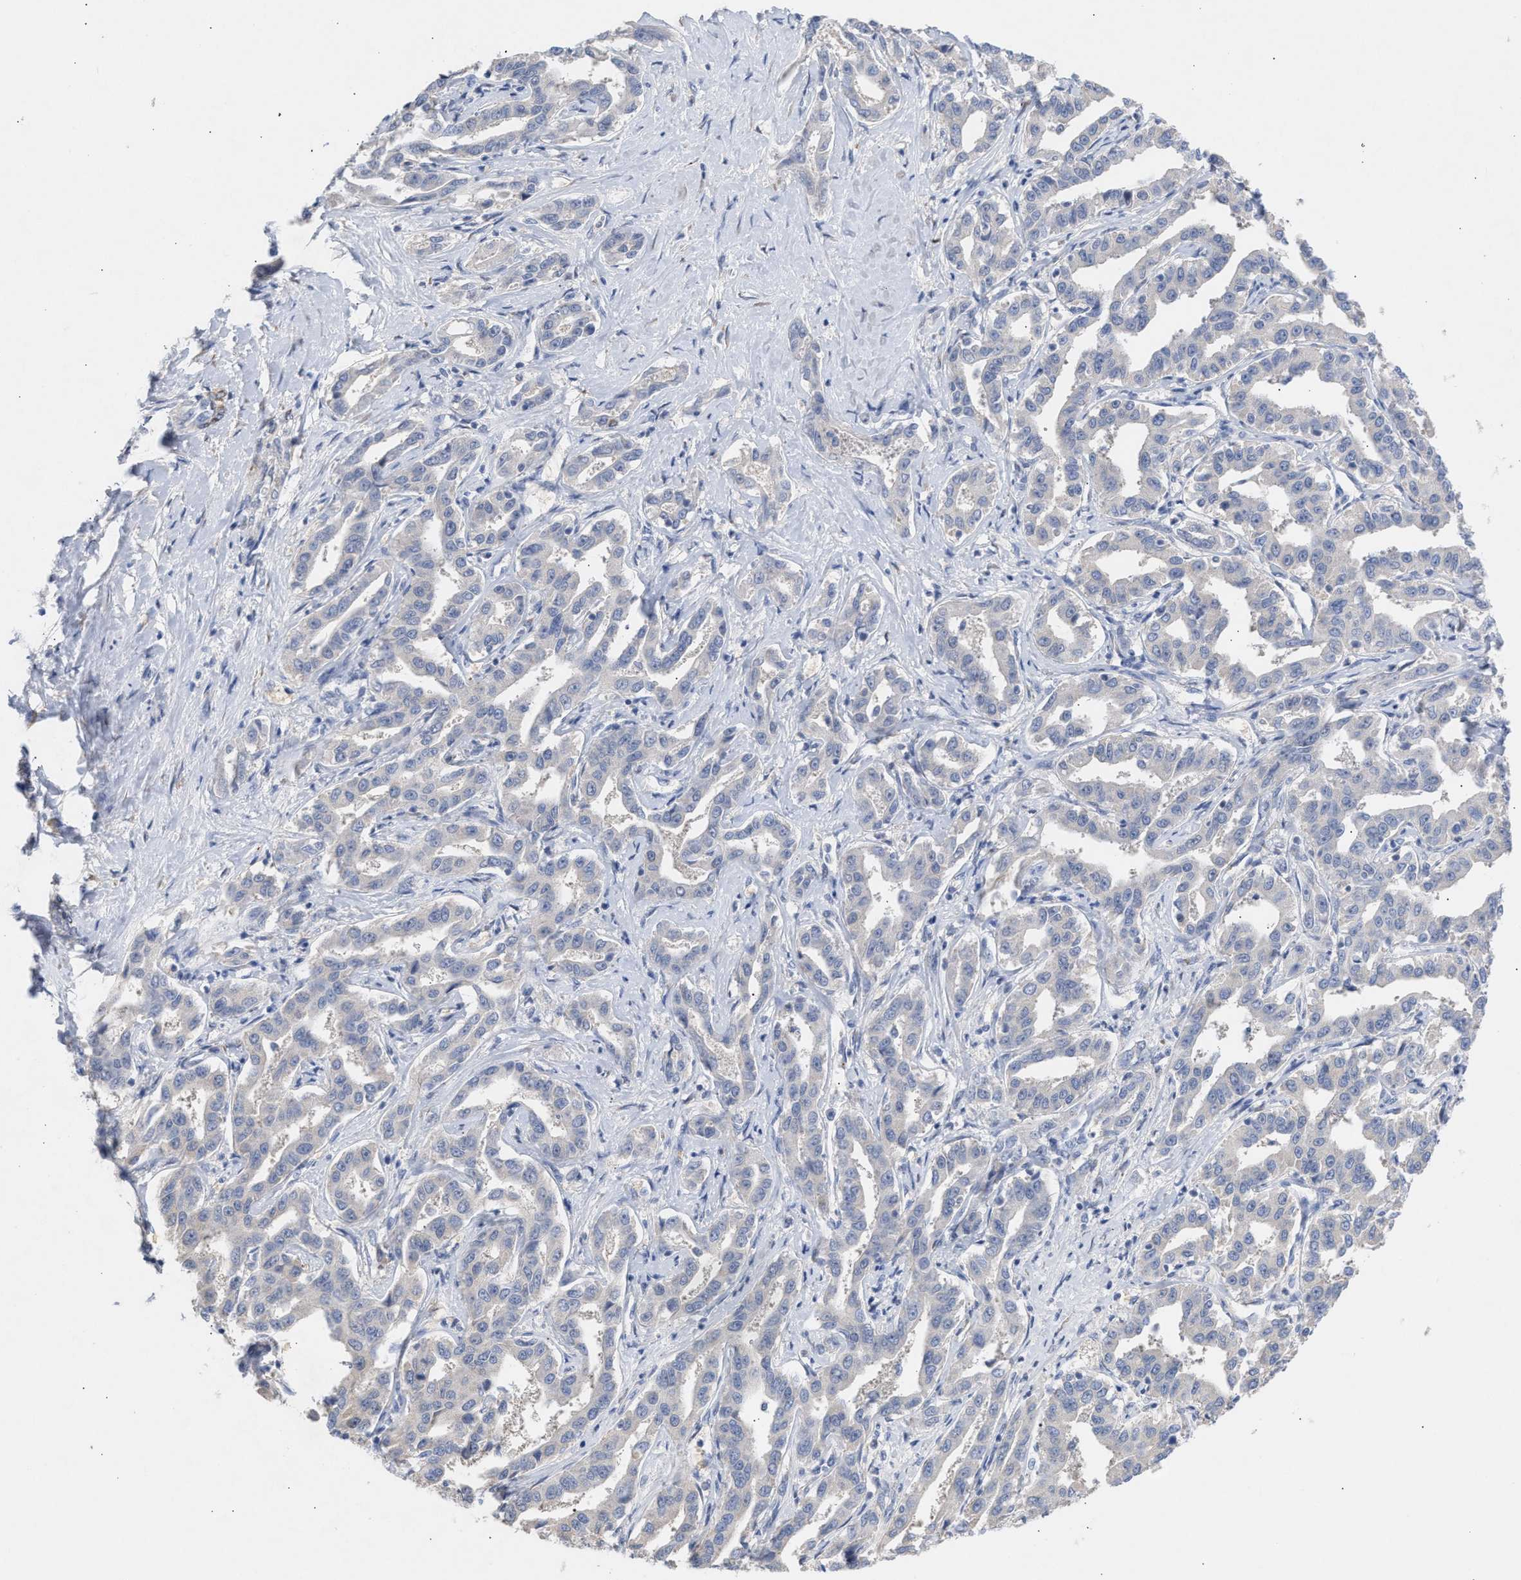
{"staining": {"intensity": "negative", "quantity": "none", "location": "none"}, "tissue": "liver cancer", "cell_type": "Tumor cells", "image_type": "cancer", "snomed": [{"axis": "morphology", "description": "Cholangiocarcinoma"}, {"axis": "topography", "description": "Liver"}], "caption": "Micrograph shows no significant protein positivity in tumor cells of cholangiocarcinoma (liver).", "gene": "SELENOM", "patient": {"sex": "male", "age": 59}}